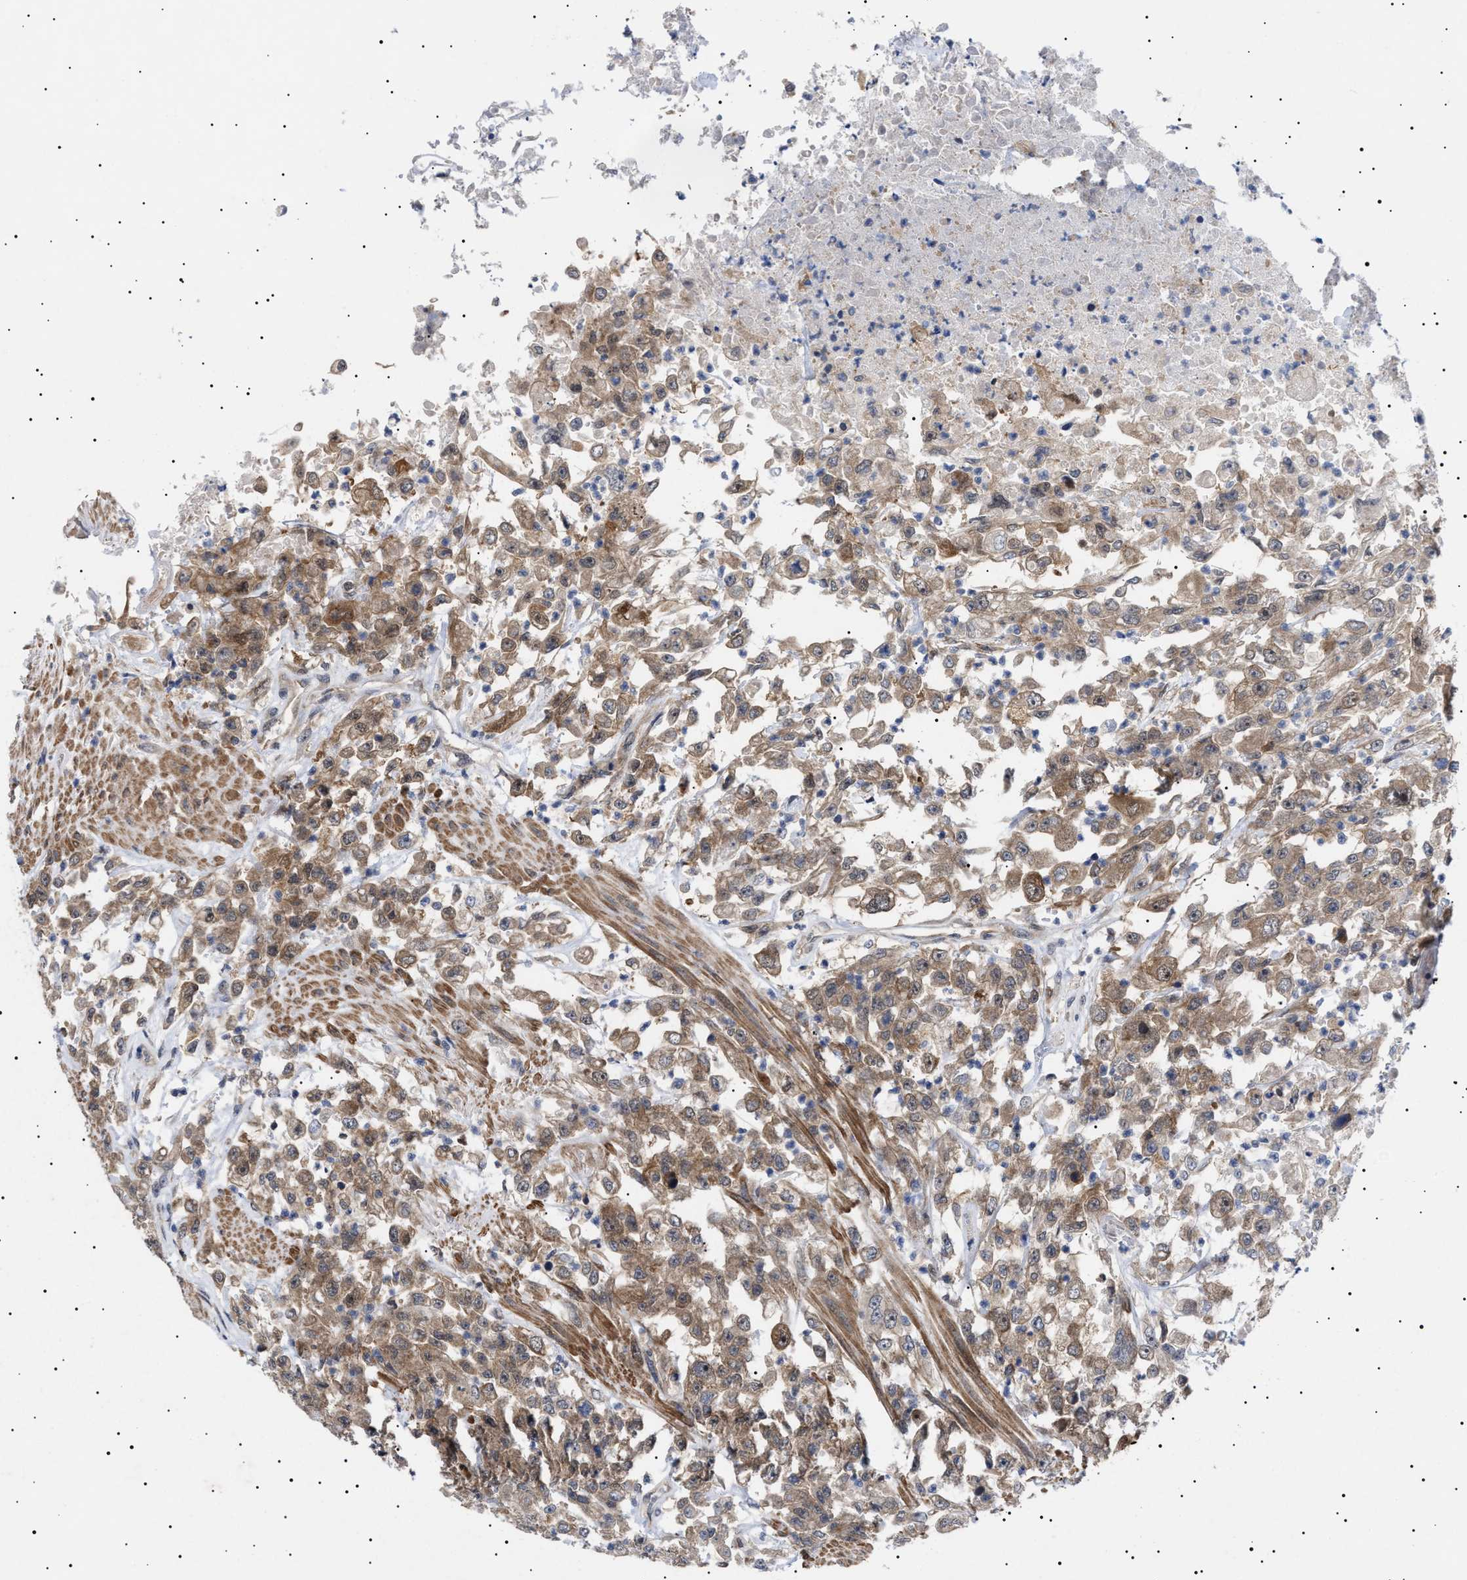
{"staining": {"intensity": "moderate", "quantity": ">75%", "location": "cytoplasmic/membranous"}, "tissue": "urothelial cancer", "cell_type": "Tumor cells", "image_type": "cancer", "snomed": [{"axis": "morphology", "description": "Urothelial carcinoma, High grade"}, {"axis": "topography", "description": "Urinary bladder"}], "caption": "The photomicrograph exhibits immunohistochemical staining of urothelial carcinoma (high-grade). There is moderate cytoplasmic/membranous staining is seen in approximately >75% of tumor cells.", "gene": "NPLOC4", "patient": {"sex": "male", "age": 46}}